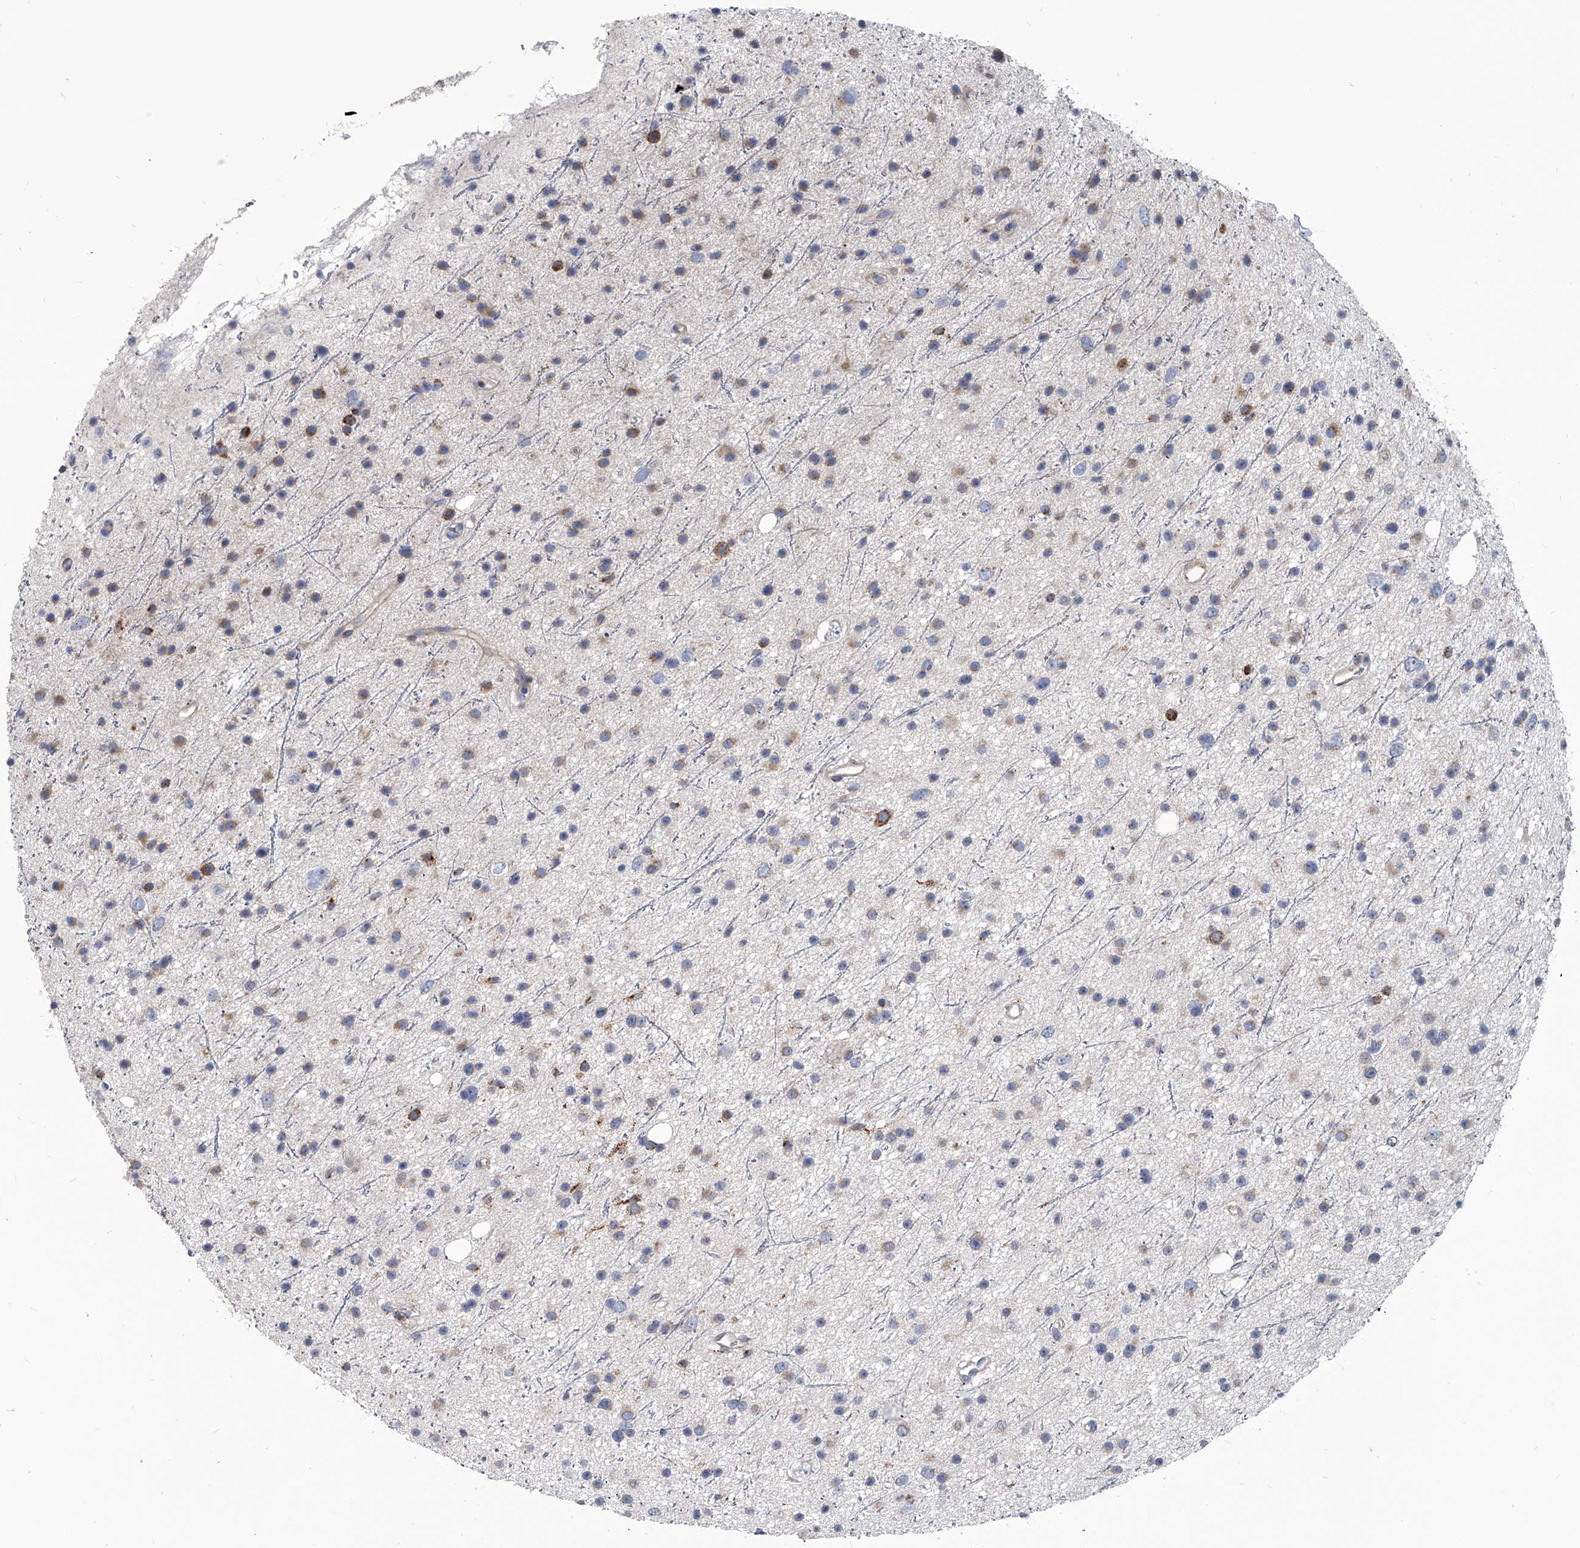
{"staining": {"intensity": "moderate", "quantity": "<25%", "location": "cytoplasmic/membranous"}, "tissue": "glioma", "cell_type": "Tumor cells", "image_type": "cancer", "snomed": [{"axis": "morphology", "description": "Glioma, malignant, Low grade"}, {"axis": "topography", "description": "Cerebral cortex"}], "caption": "An image of human glioma stained for a protein displays moderate cytoplasmic/membranous brown staining in tumor cells.", "gene": "SPP1", "patient": {"sex": "female", "age": 39}}